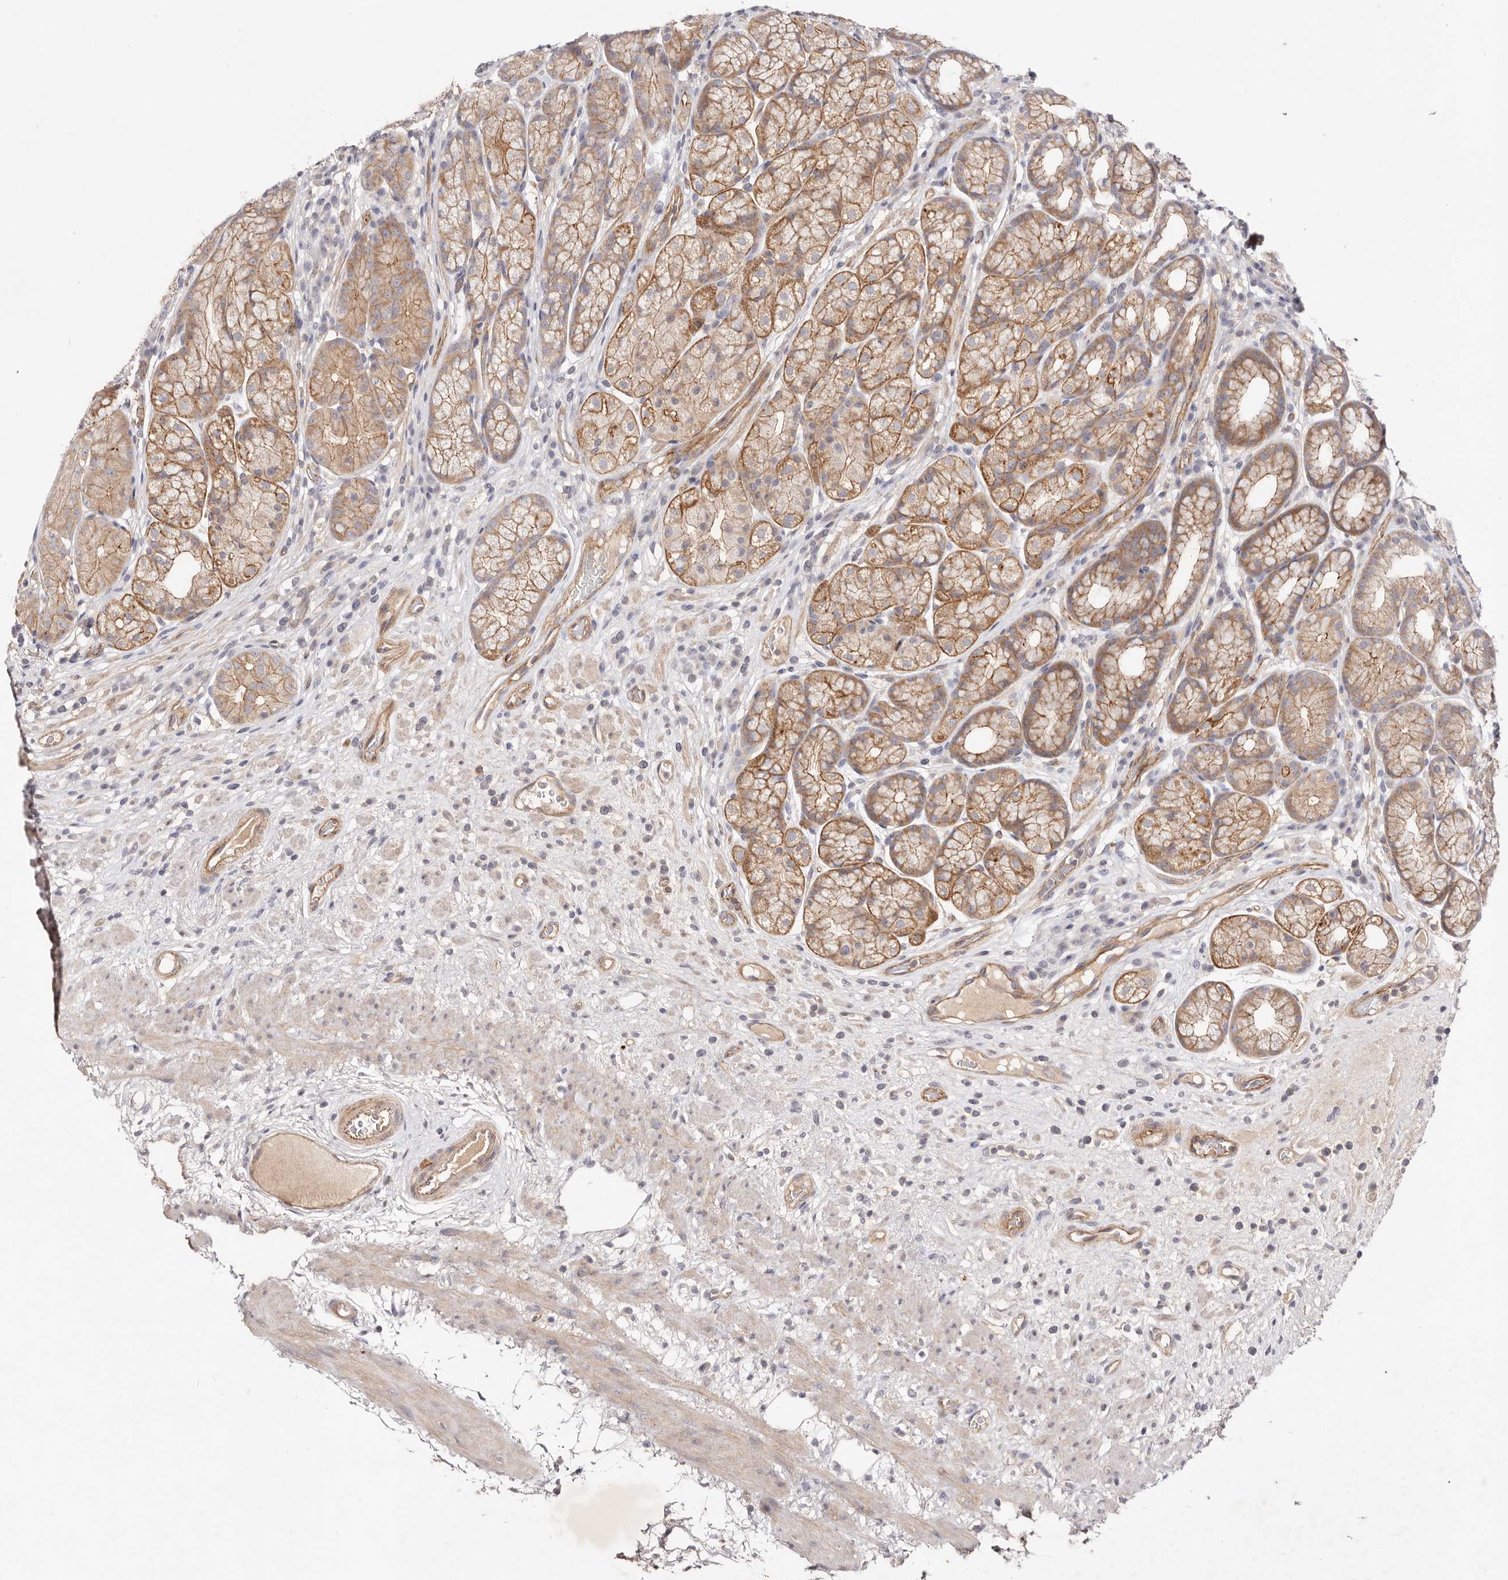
{"staining": {"intensity": "moderate", "quantity": ">75%", "location": "cytoplasmic/membranous"}, "tissue": "stomach", "cell_type": "Glandular cells", "image_type": "normal", "snomed": [{"axis": "morphology", "description": "Normal tissue, NOS"}, {"axis": "topography", "description": "Stomach"}], "caption": "Immunohistochemical staining of benign stomach displays medium levels of moderate cytoplasmic/membranous staining in about >75% of glandular cells.", "gene": "SLC35B2", "patient": {"sex": "male", "age": 57}}